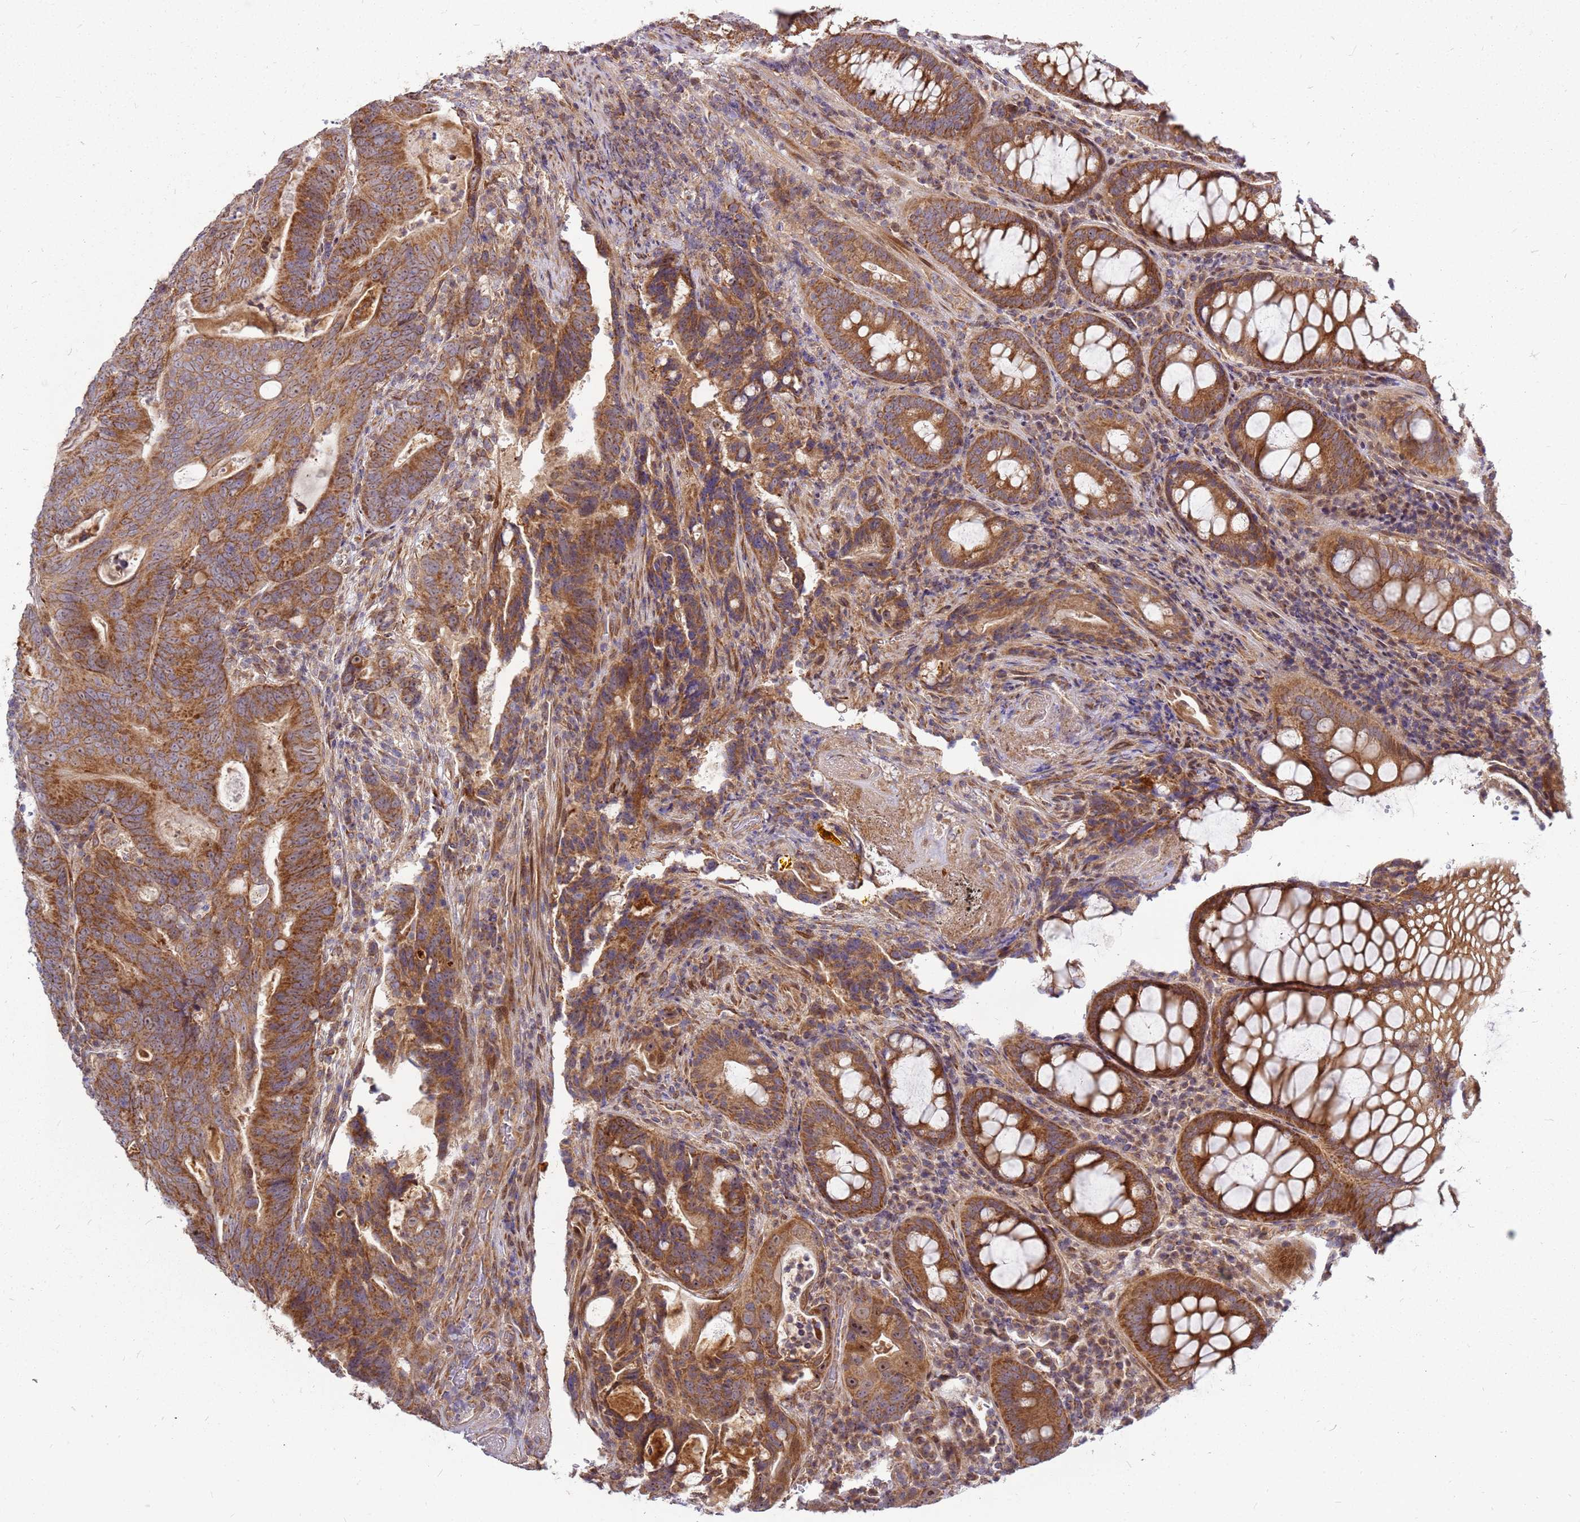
{"staining": {"intensity": "strong", "quantity": ">75%", "location": "cytoplasmic/membranous"}, "tissue": "colorectal cancer", "cell_type": "Tumor cells", "image_type": "cancer", "snomed": [{"axis": "morphology", "description": "Adenocarcinoma, NOS"}, {"axis": "topography", "description": "Colon"}], "caption": "An immunohistochemistry histopathology image of neoplastic tissue is shown. Protein staining in brown labels strong cytoplasmic/membranous positivity in adenocarcinoma (colorectal) within tumor cells.", "gene": "CCDC159", "patient": {"sex": "female", "age": 82}}